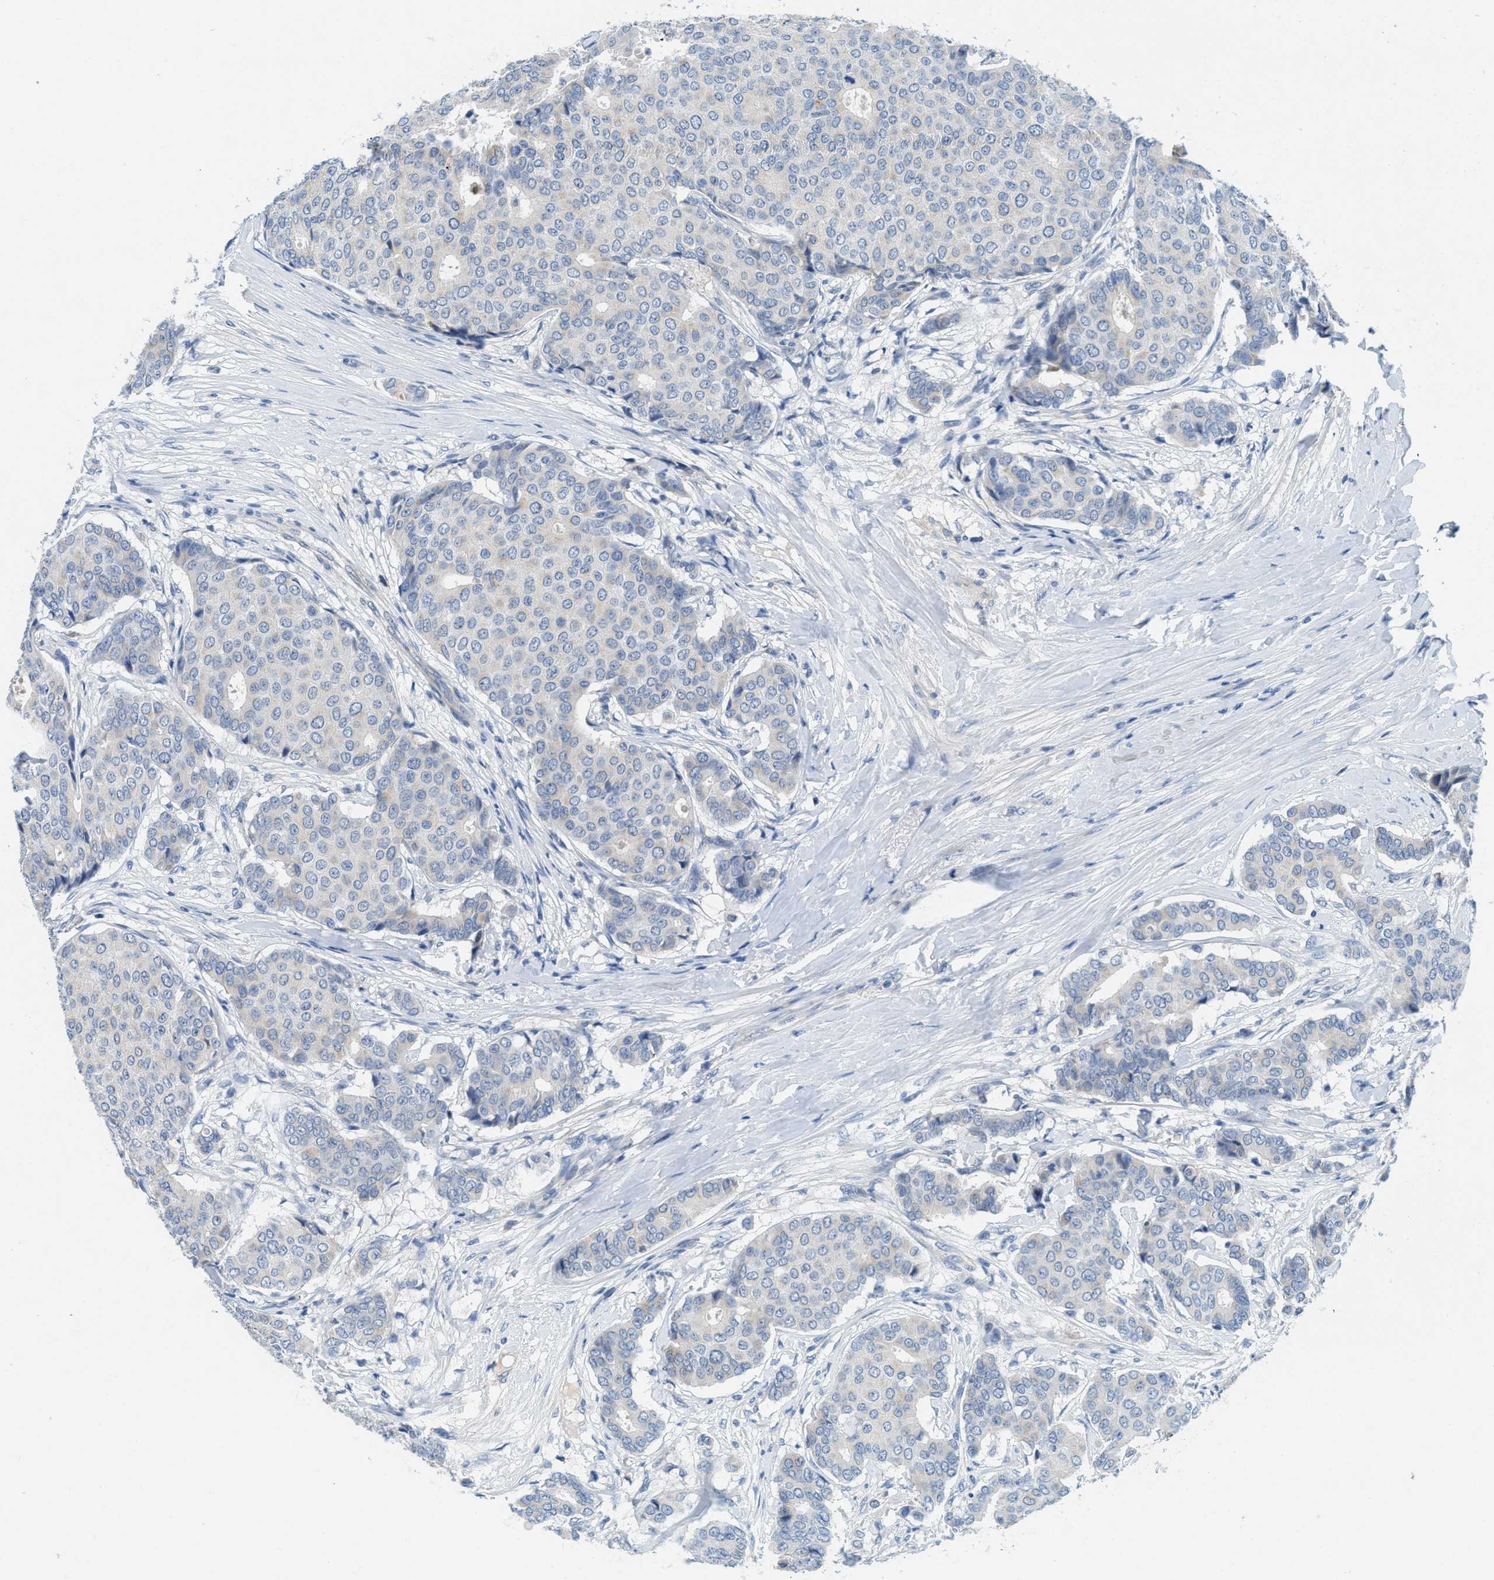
{"staining": {"intensity": "negative", "quantity": "none", "location": "none"}, "tissue": "breast cancer", "cell_type": "Tumor cells", "image_type": "cancer", "snomed": [{"axis": "morphology", "description": "Duct carcinoma"}, {"axis": "topography", "description": "Breast"}], "caption": "High power microscopy photomicrograph of an IHC image of breast cancer, revealing no significant expression in tumor cells.", "gene": "TSPAN3", "patient": {"sex": "female", "age": 75}}